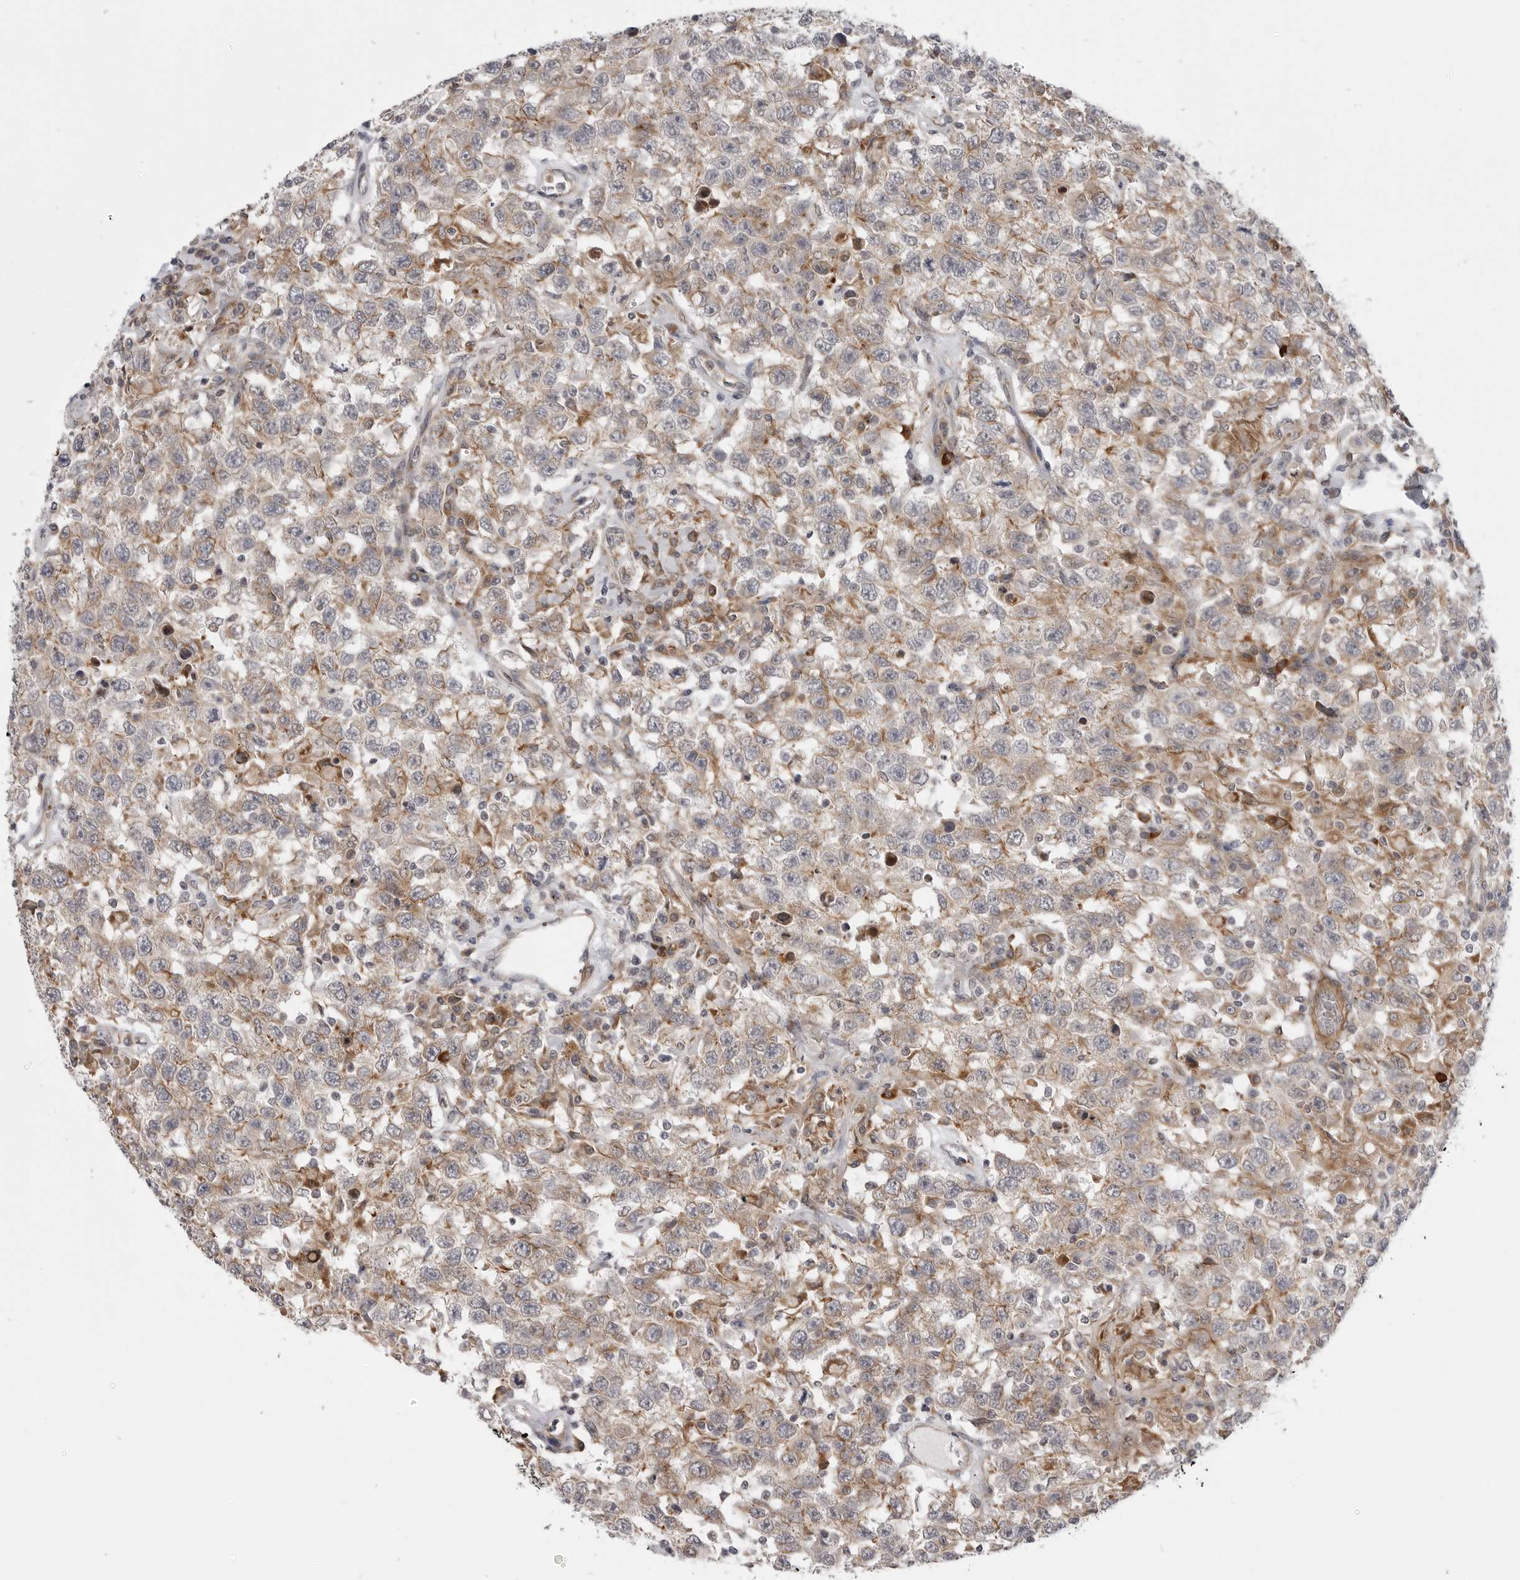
{"staining": {"intensity": "weak", "quantity": ">75%", "location": "cytoplasmic/membranous"}, "tissue": "testis cancer", "cell_type": "Tumor cells", "image_type": "cancer", "snomed": [{"axis": "morphology", "description": "Seminoma, NOS"}, {"axis": "topography", "description": "Testis"}], "caption": "Immunohistochemical staining of testis cancer (seminoma) demonstrates low levels of weak cytoplasmic/membranous staining in approximately >75% of tumor cells.", "gene": "SCP2", "patient": {"sex": "male", "age": 41}}